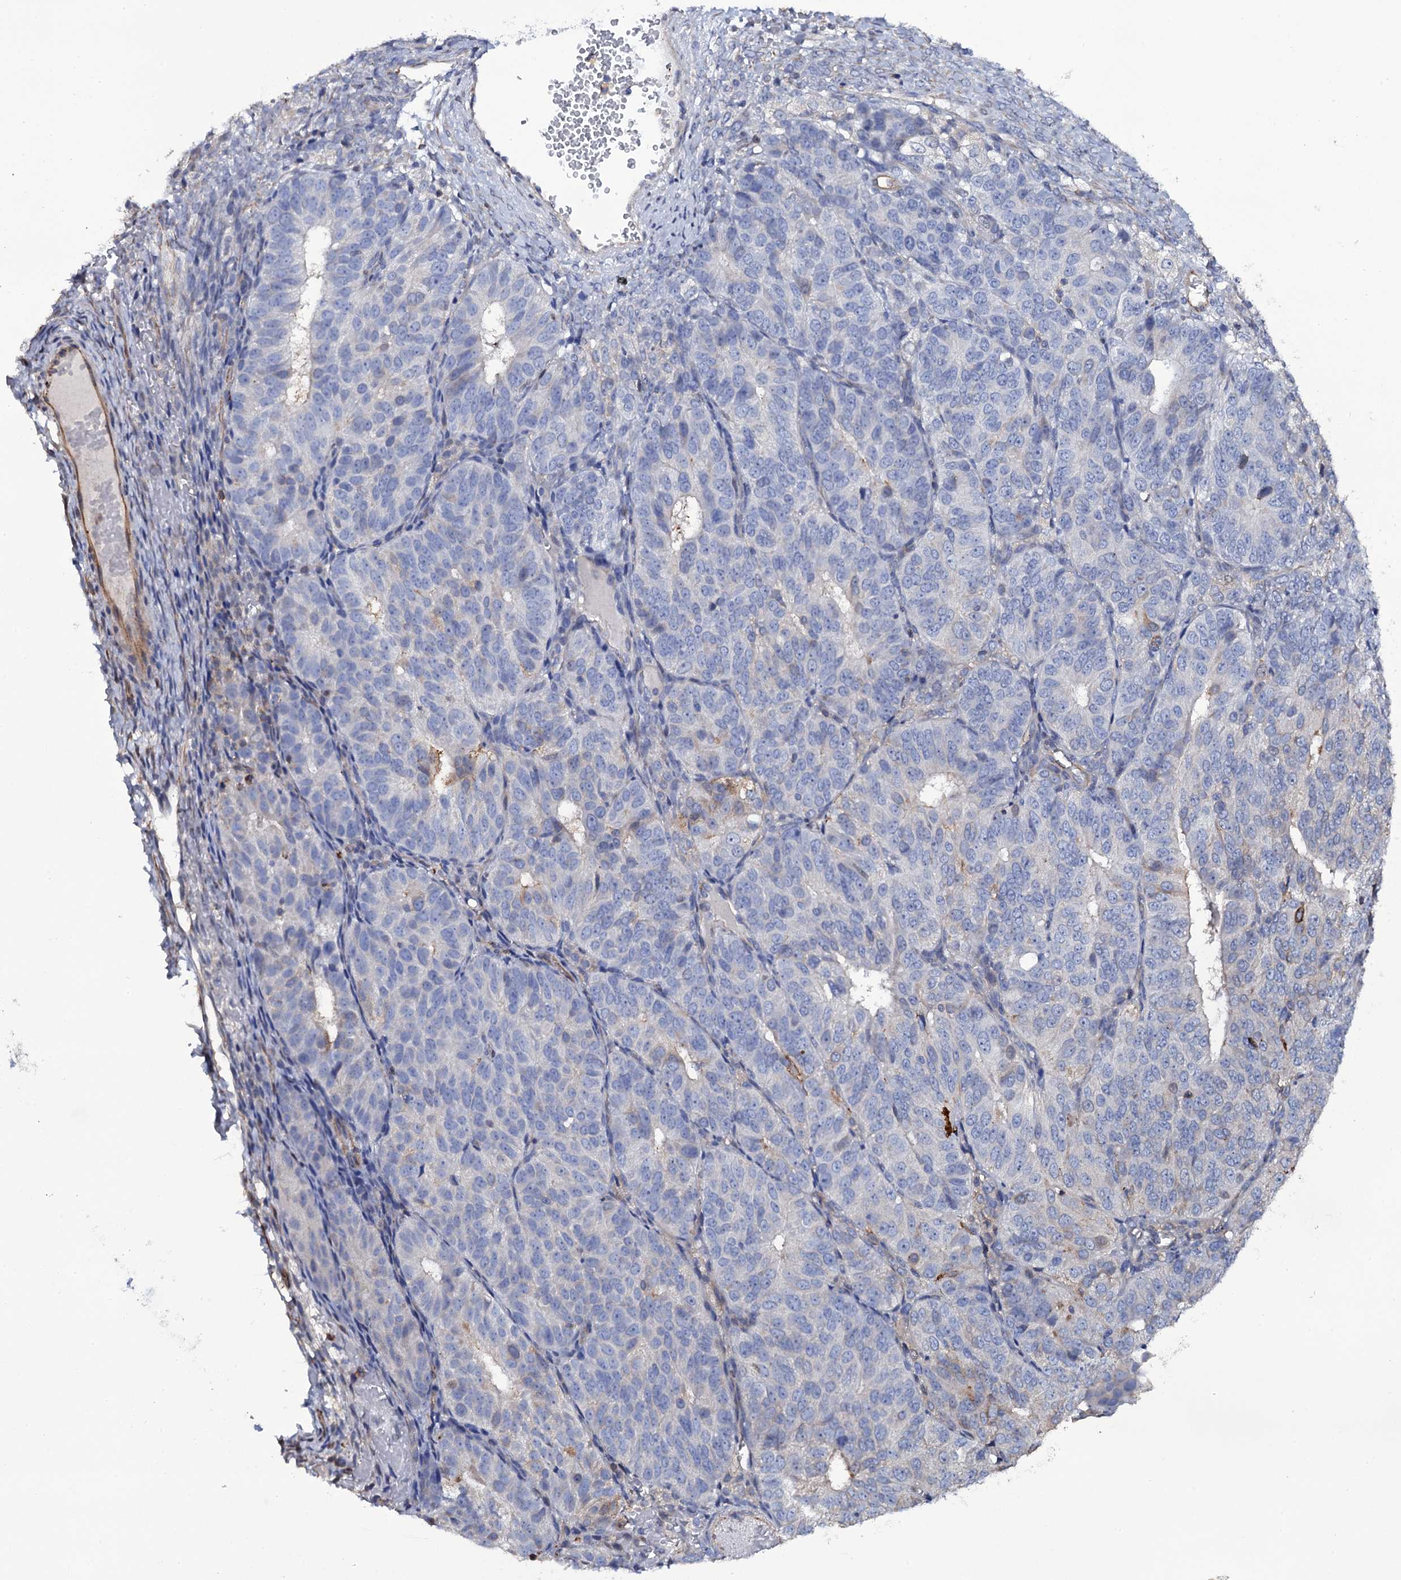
{"staining": {"intensity": "moderate", "quantity": "<25%", "location": "cytoplasmic/membranous"}, "tissue": "ovarian cancer", "cell_type": "Tumor cells", "image_type": "cancer", "snomed": [{"axis": "morphology", "description": "Carcinoma, endometroid"}, {"axis": "topography", "description": "Ovary"}], "caption": "Moderate cytoplasmic/membranous expression for a protein is appreciated in about <25% of tumor cells of ovarian endometroid carcinoma using IHC.", "gene": "TTC23", "patient": {"sex": "female", "age": 51}}